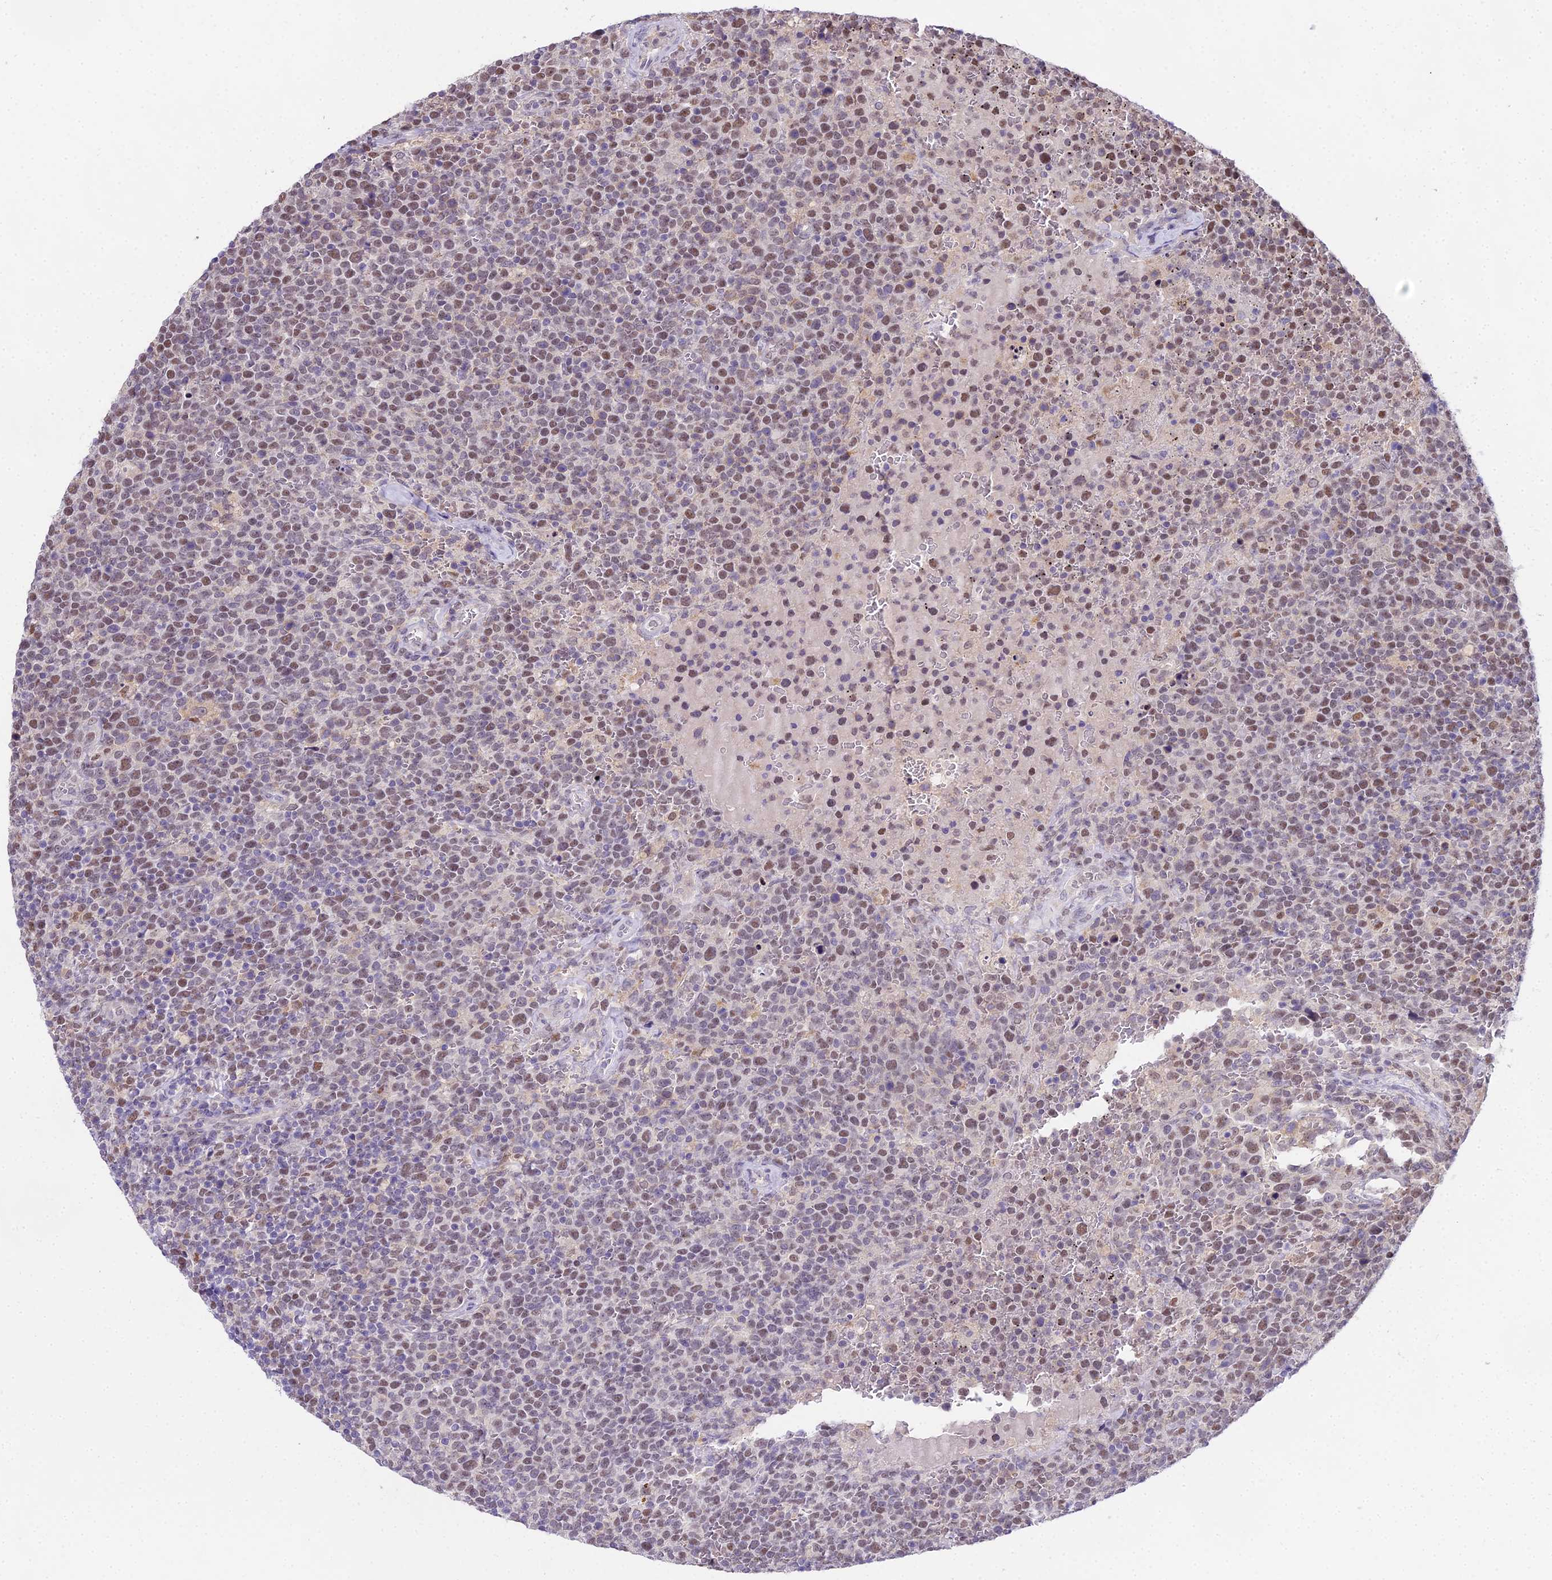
{"staining": {"intensity": "moderate", "quantity": "25%-75%", "location": "nuclear"}, "tissue": "lymphoma", "cell_type": "Tumor cells", "image_type": "cancer", "snomed": [{"axis": "morphology", "description": "Malignant lymphoma, non-Hodgkin's type, High grade"}, {"axis": "topography", "description": "Lymph node"}], "caption": "DAB immunohistochemical staining of malignant lymphoma, non-Hodgkin's type (high-grade) shows moderate nuclear protein positivity in approximately 25%-75% of tumor cells. (IHC, brightfield microscopy, high magnification).", "gene": "MAT2A", "patient": {"sex": "male", "age": 61}}